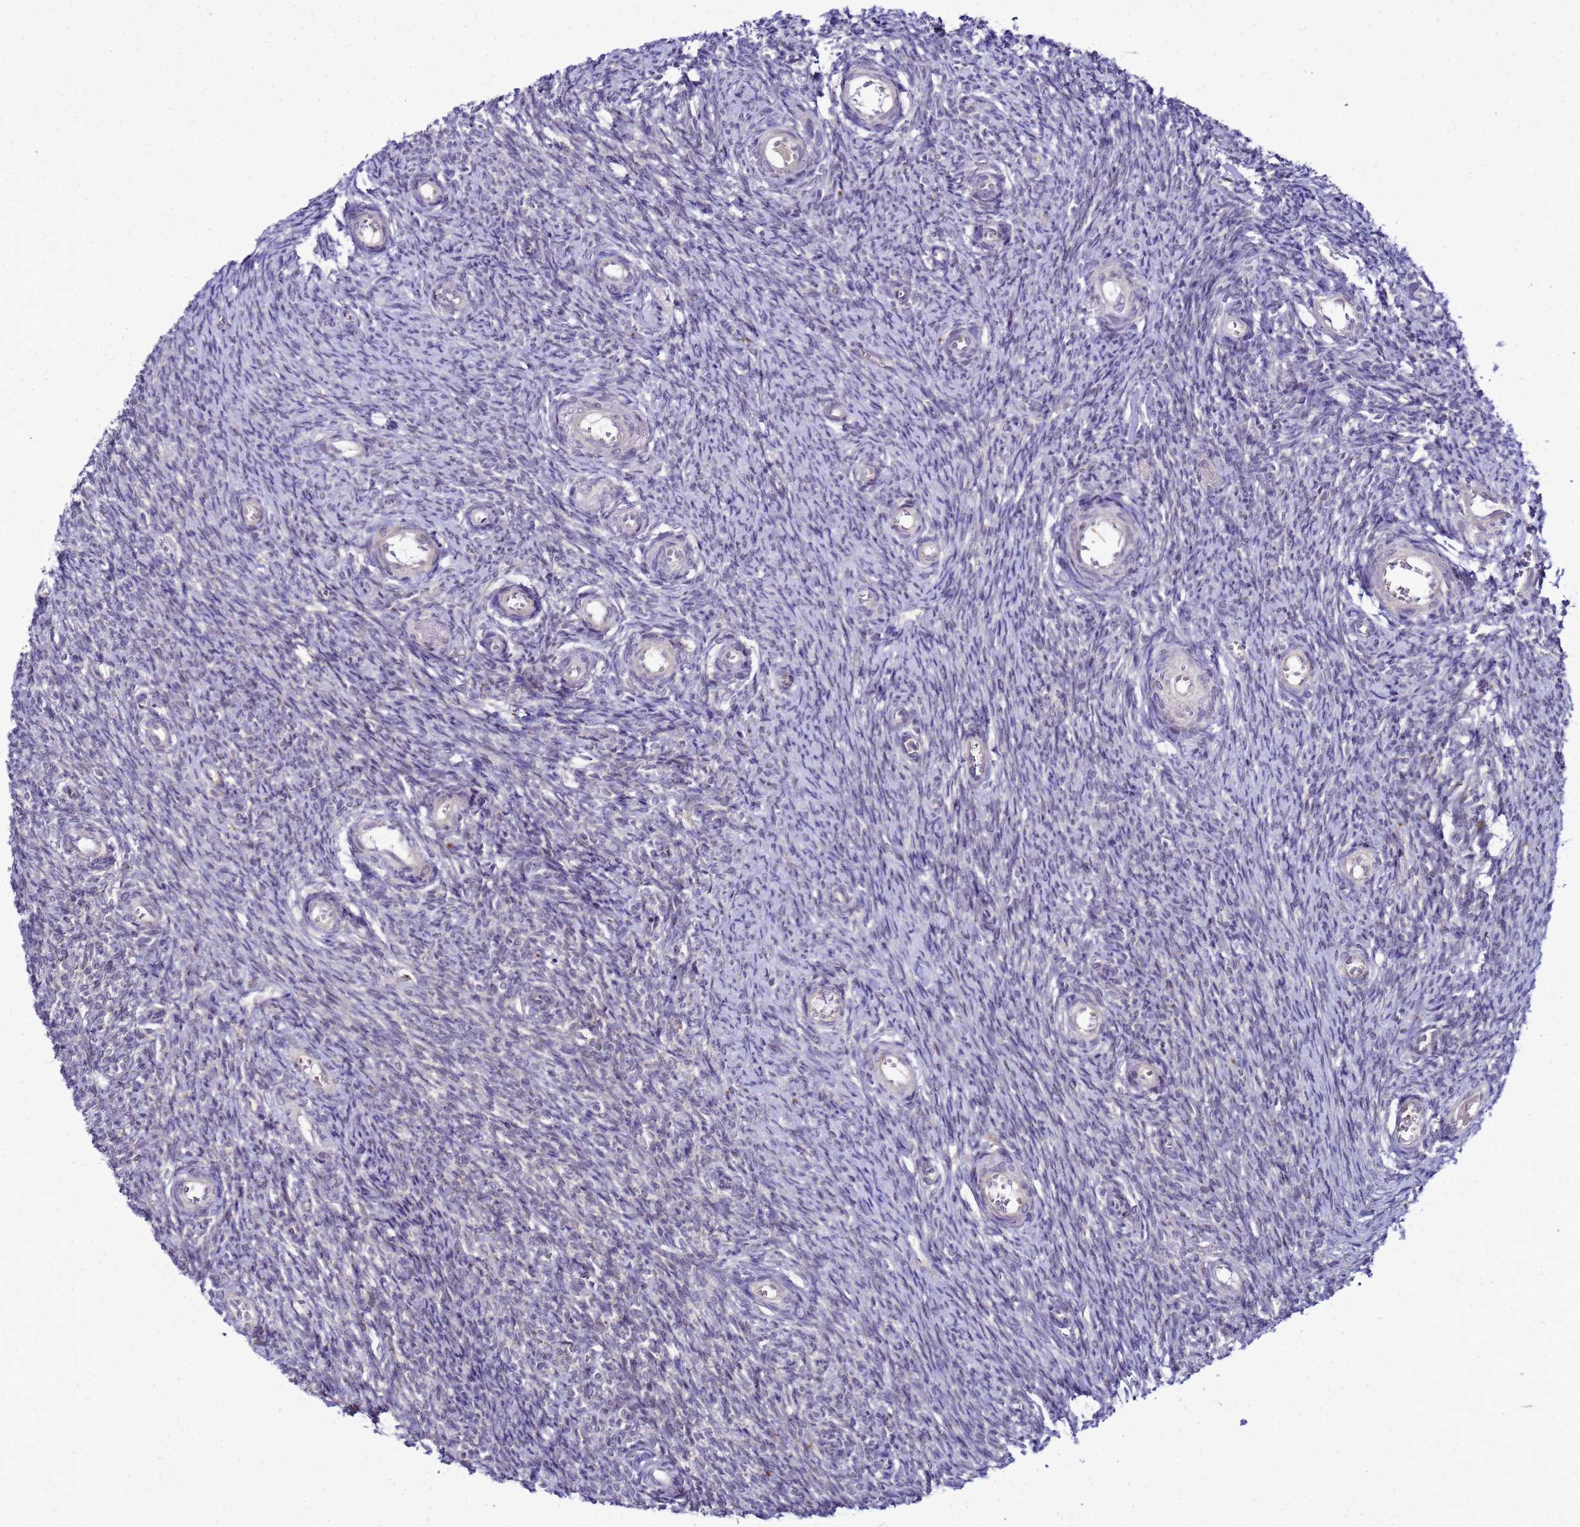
{"staining": {"intensity": "negative", "quantity": "none", "location": "none"}, "tissue": "ovary", "cell_type": "Ovarian stroma cells", "image_type": "normal", "snomed": [{"axis": "morphology", "description": "Normal tissue, NOS"}, {"axis": "topography", "description": "Ovary"}], "caption": "Ovarian stroma cells show no significant staining in unremarkable ovary. The staining is performed using DAB (3,3'-diaminobenzidine) brown chromogen with nuclei counter-stained in using hematoxylin.", "gene": "SAT1", "patient": {"sex": "female", "age": 44}}